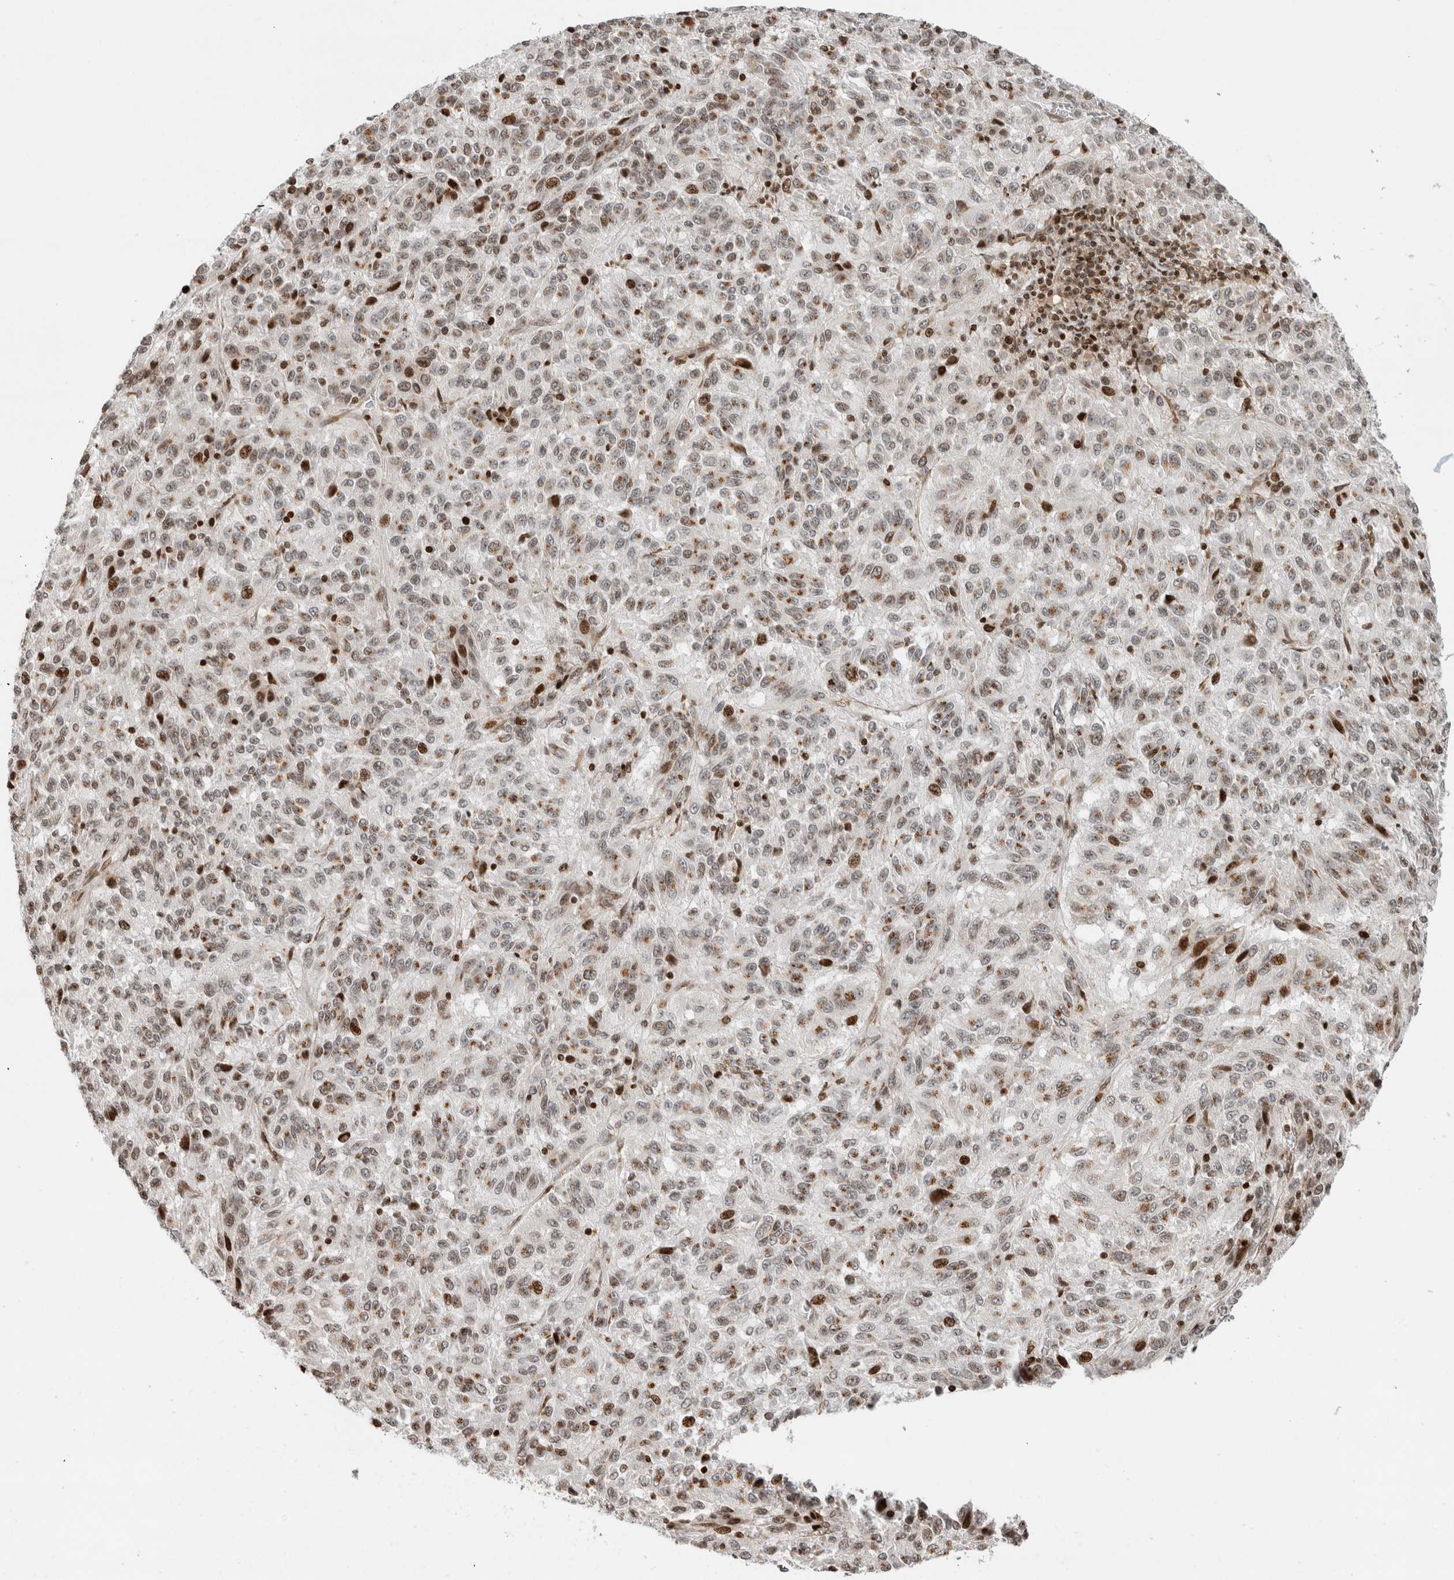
{"staining": {"intensity": "moderate", "quantity": ">75%", "location": "cytoplasmic/membranous"}, "tissue": "melanoma", "cell_type": "Tumor cells", "image_type": "cancer", "snomed": [{"axis": "morphology", "description": "Malignant melanoma, Metastatic site"}, {"axis": "topography", "description": "Lung"}], "caption": "About >75% of tumor cells in melanoma reveal moderate cytoplasmic/membranous protein positivity as visualized by brown immunohistochemical staining.", "gene": "GINS4", "patient": {"sex": "male", "age": 64}}